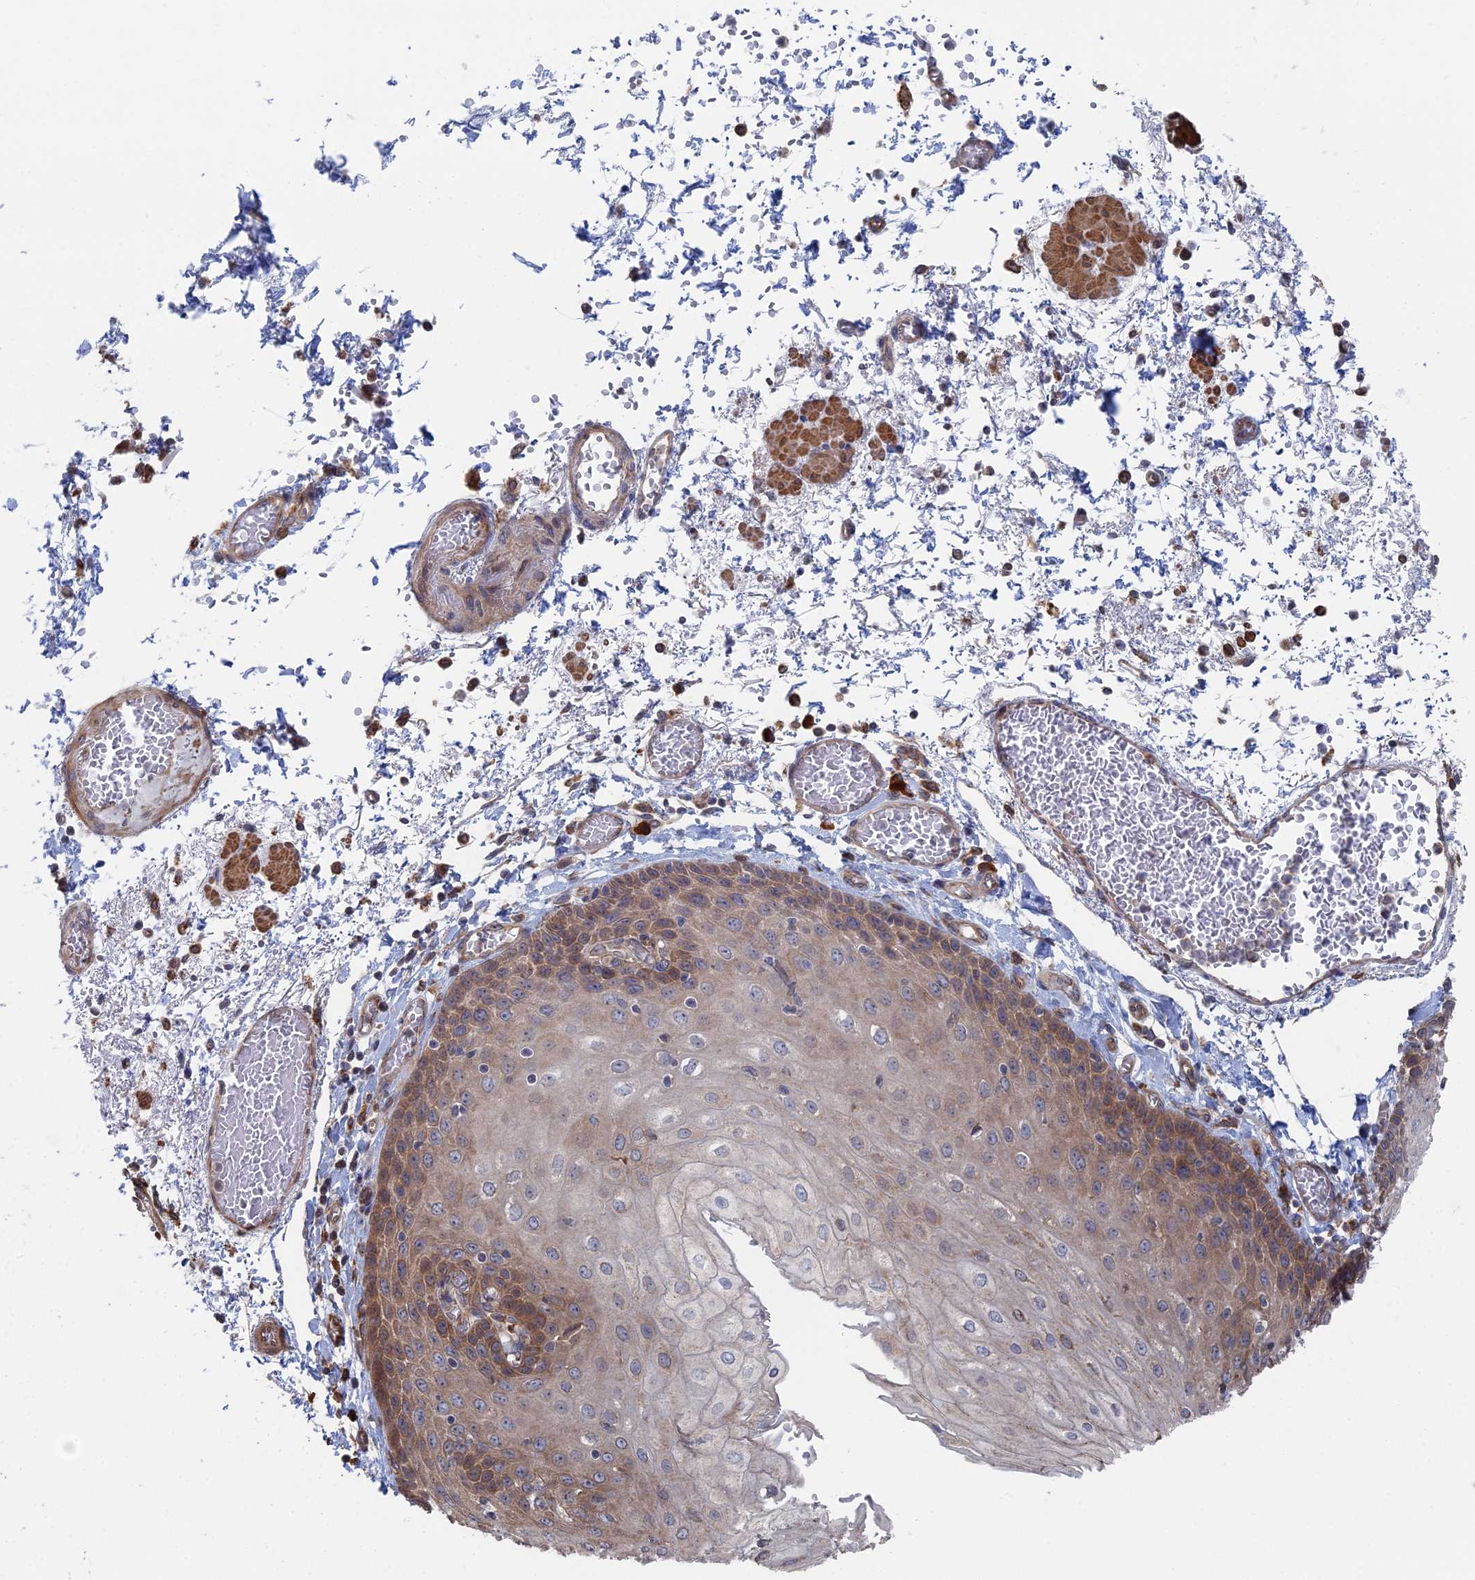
{"staining": {"intensity": "moderate", "quantity": "25%-75%", "location": "cytoplasmic/membranous"}, "tissue": "esophagus", "cell_type": "Squamous epithelial cells", "image_type": "normal", "snomed": [{"axis": "morphology", "description": "Normal tissue, NOS"}, {"axis": "topography", "description": "Esophagus"}], "caption": "This micrograph displays immunohistochemistry (IHC) staining of benign esophagus, with medium moderate cytoplasmic/membranous staining in about 25%-75% of squamous epithelial cells.", "gene": "BPIFB6", "patient": {"sex": "male", "age": 81}}